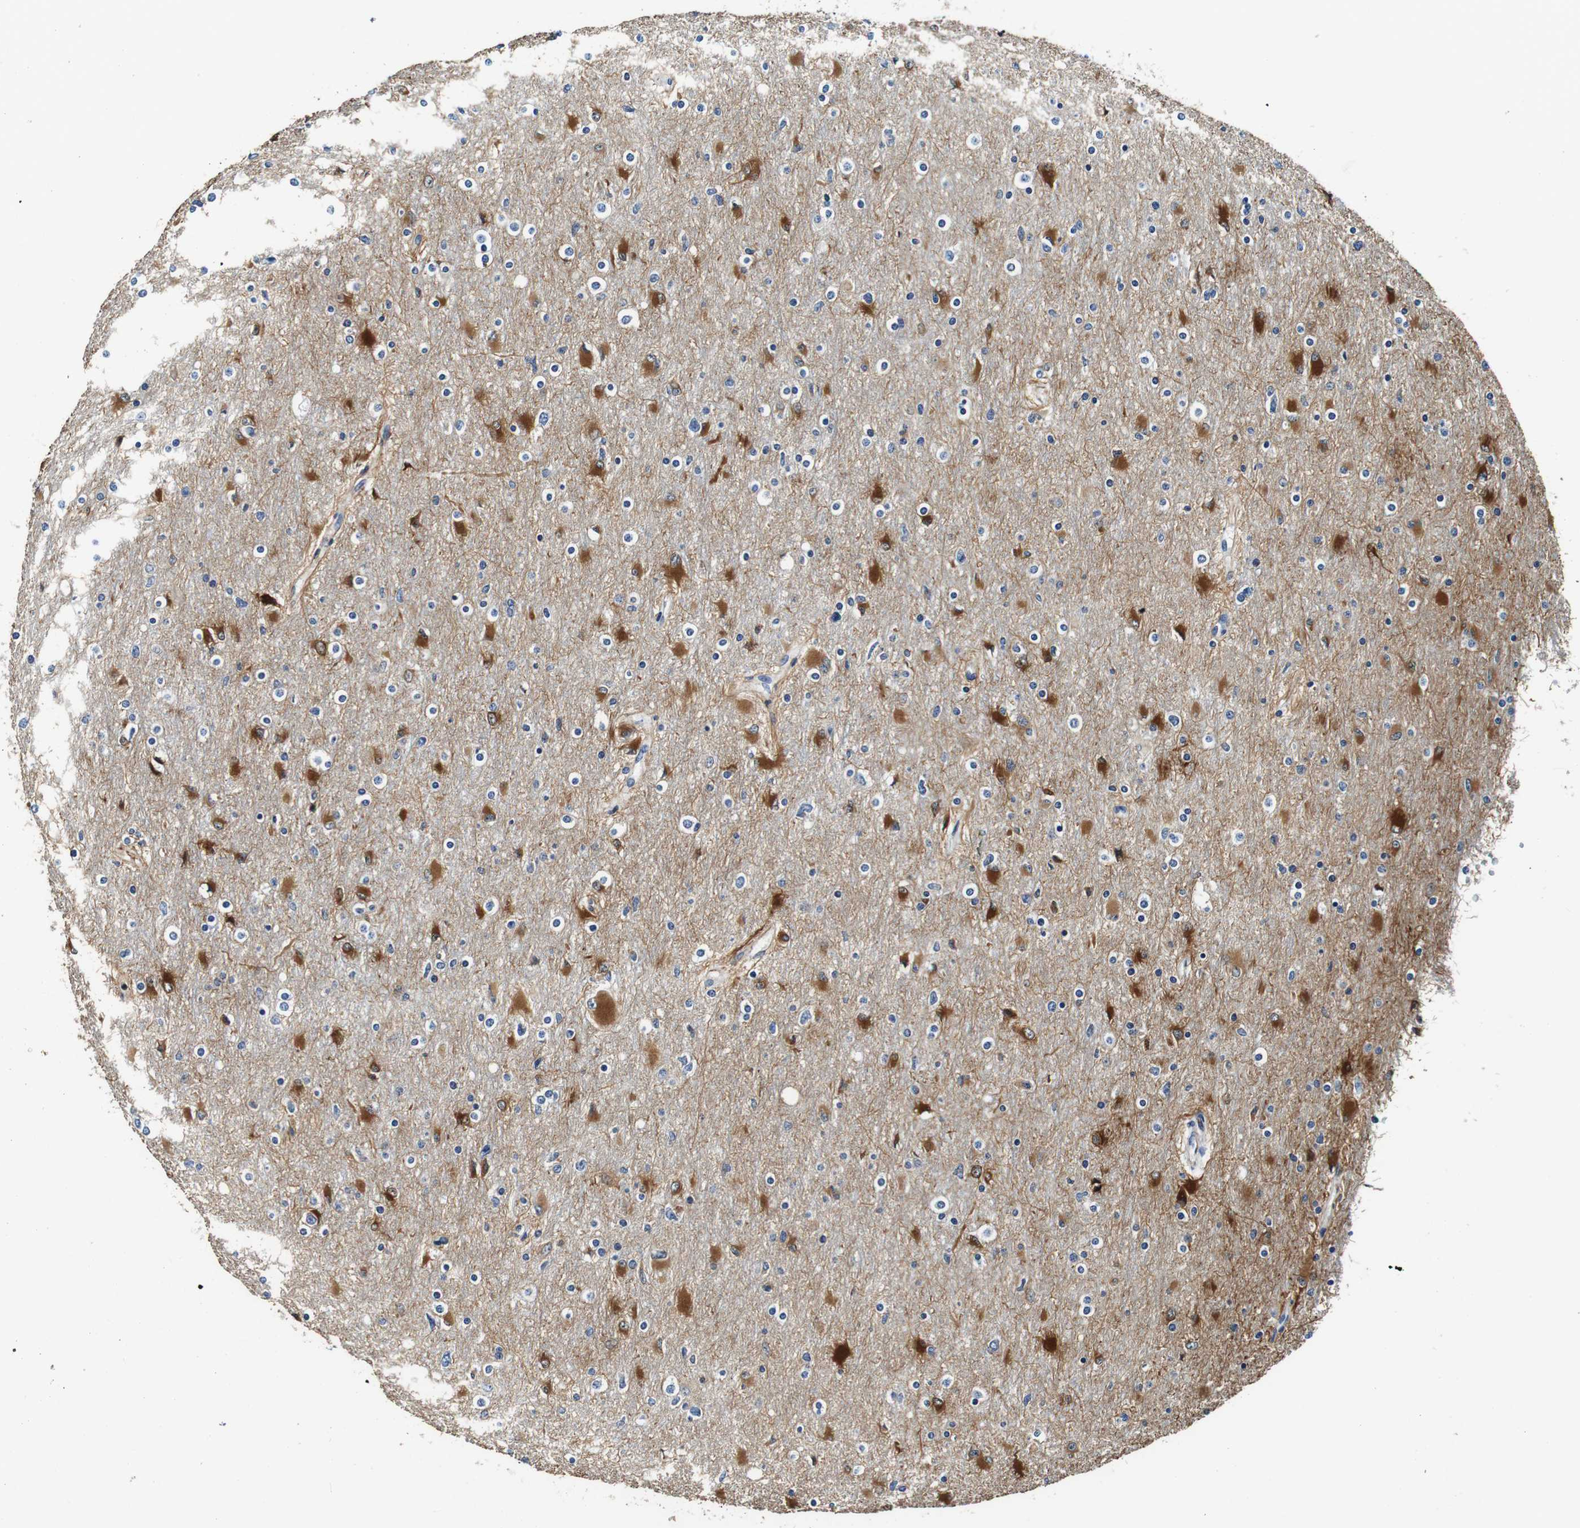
{"staining": {"intensity": "strong", "quantity": "<25%", "location": "cytoplasmic/membranous"}, "tissue": "glioma", "cell_type": "Tumor cells", "image_type": "cancer", "snomed": [{"axis": "morphology", "description": "Glioma, malignant, High grade"}, {"axis": "topography", "description": "Cerebral cortex"}], "caption": "Human malignant high-grade glioma stained with a brown dye exhibits strong cytoplasmic/membranous positive staining in about <25% of tumor cells.", "gene": "GJE1", "patient": {"sex": "female", "age": 36}}